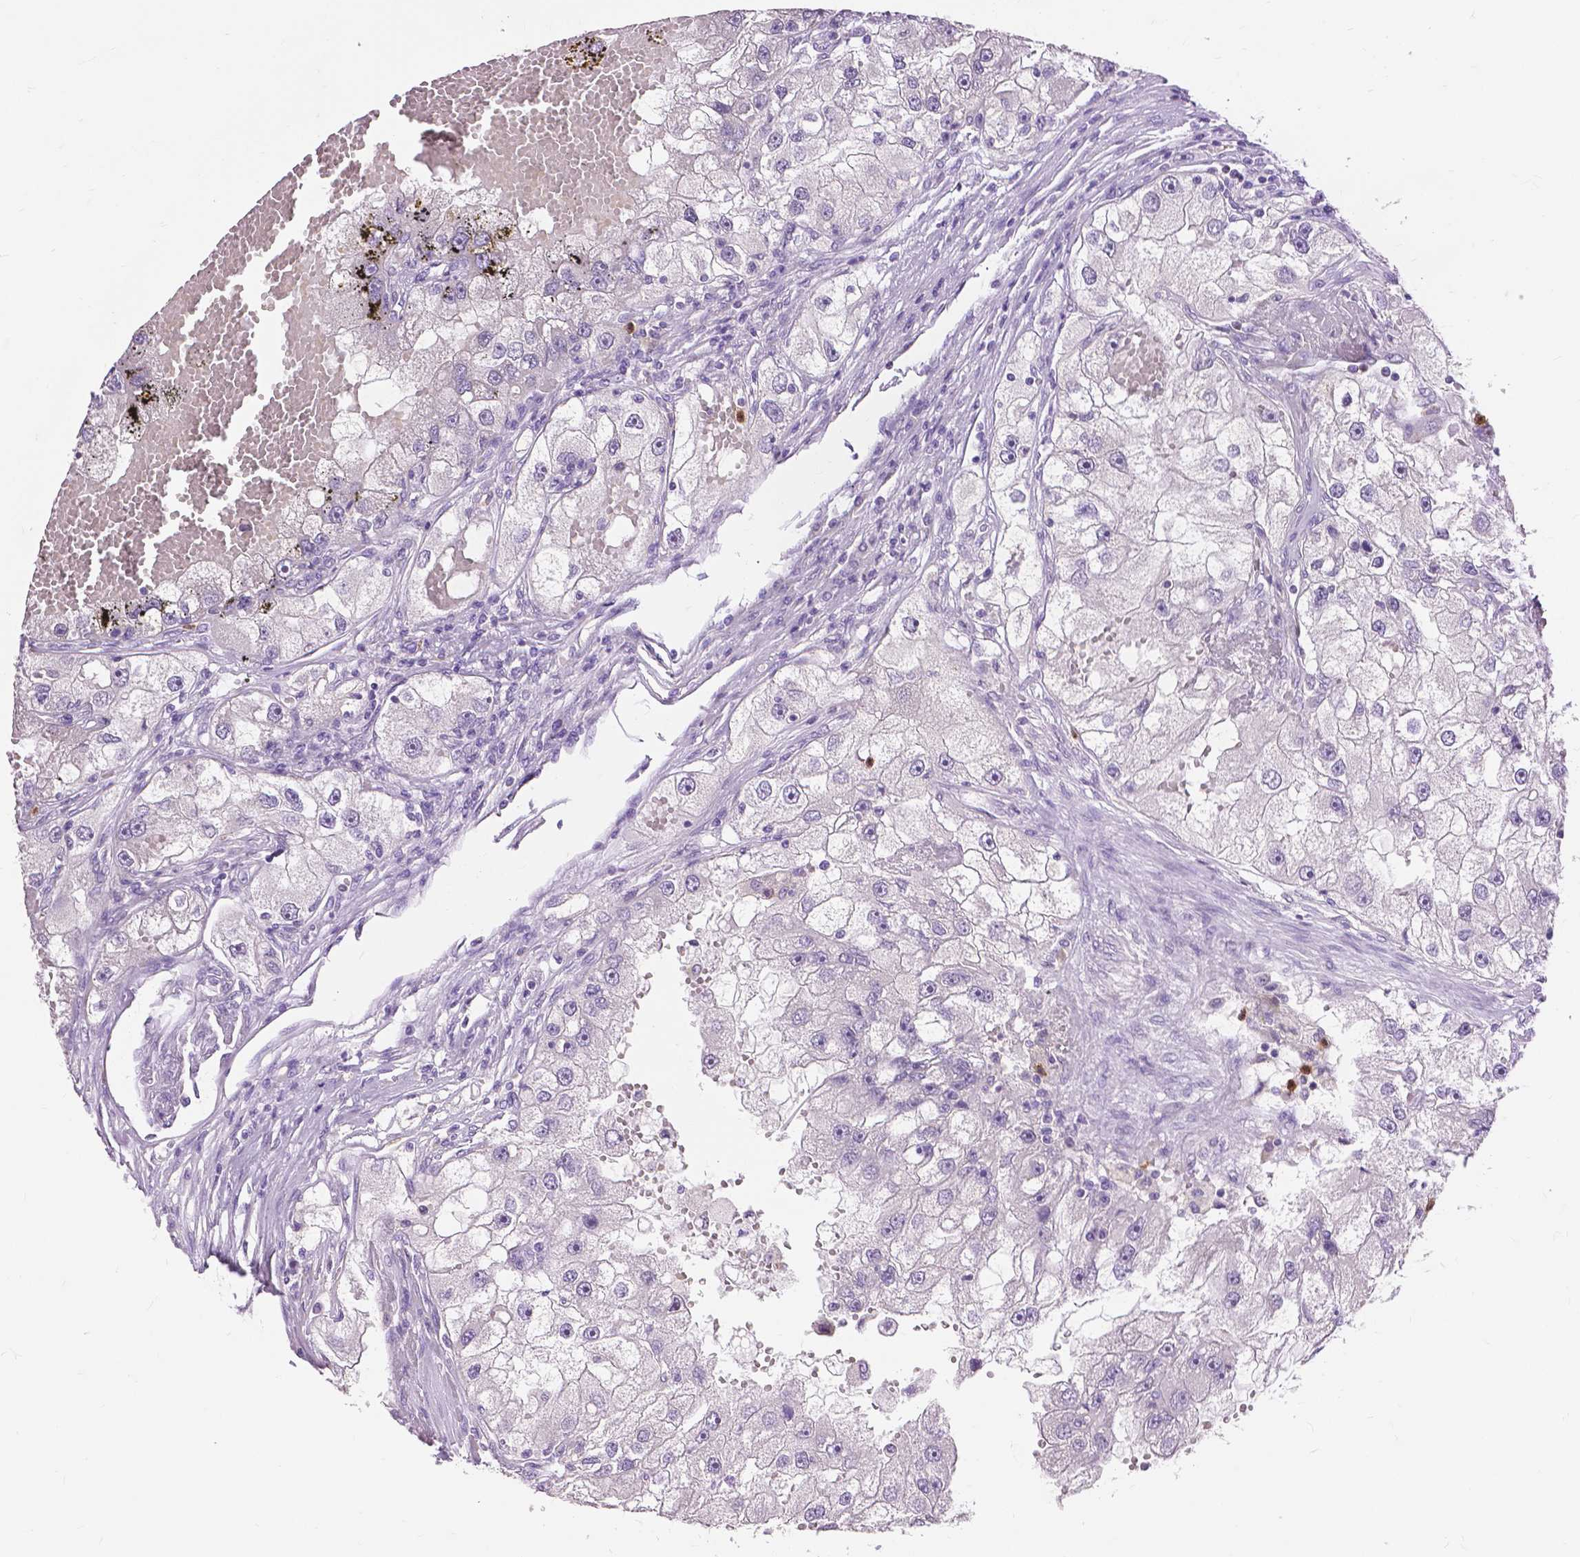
{"staining": {"intensity": "negative", "quantity": "none", "location": "none"}, "tissue": "renal cancer", "cell_type": "Tumor cells", "image_type": "cancer", "snomed": [{"axis": "morphology", "description": "Adenocarcinoma, NOS"}, {"axis": "topography", "description": "Kidney"}], "caption": "This is a histopathology image of immunohistochemistry staining of renal cancer (adenocarcinoma), which shows no staining in tumor cells.", "gene": "CXCR2", "patient": {"sex": "male", "age": 63}}